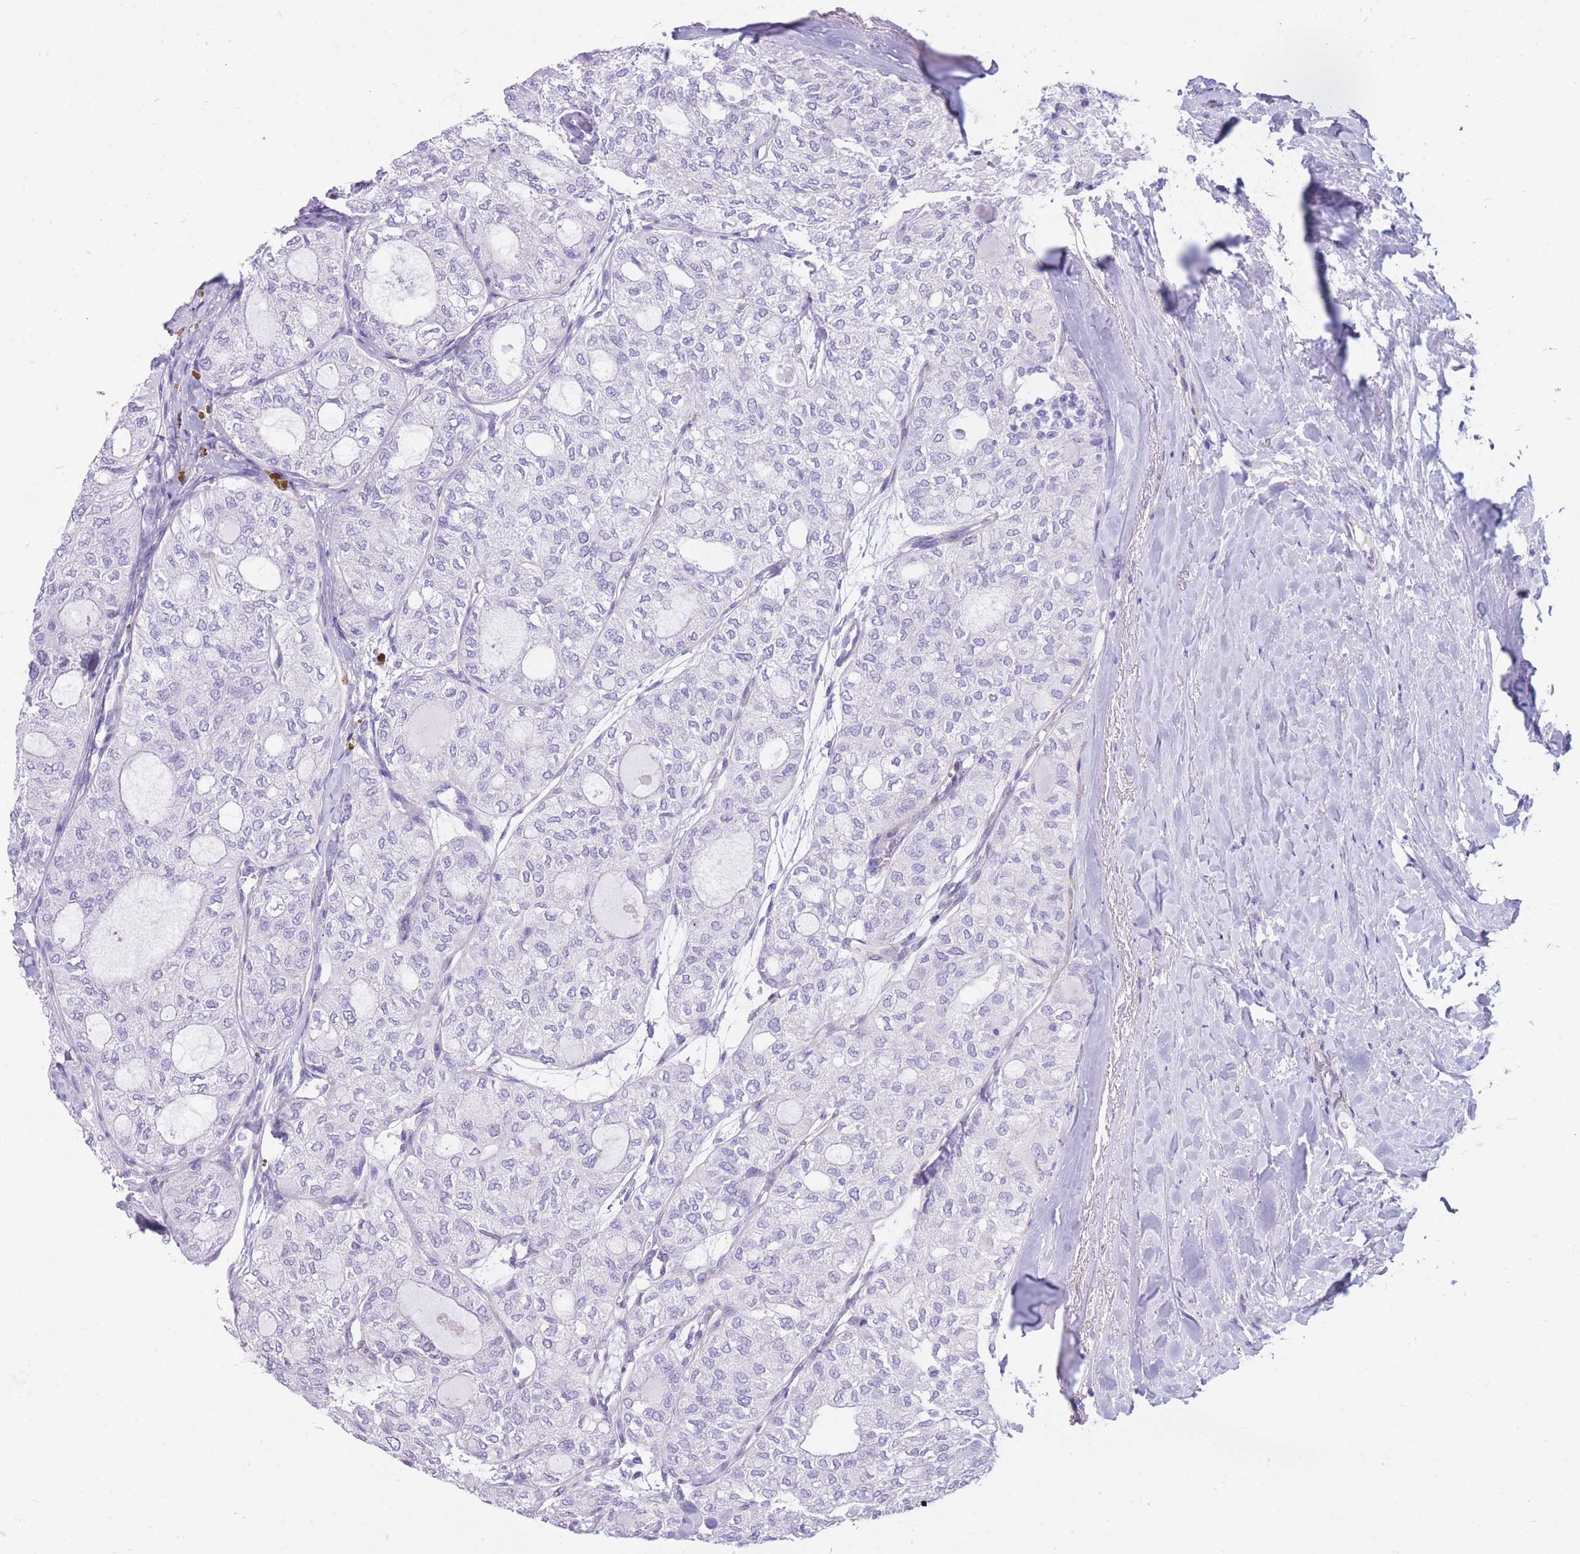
{"staining": {"intensity": "negative", "quantity": "none", "location": "none"}, "tissue": "thyroid cancer", "cell_type": "Tumor cells", "image_type": "cancer", "snomed": [{"axis": "morphology", "description": "Follicular adenoma carcinoma, NOS"}, {"axis": "topography", "description": "Thyroid gland"}], "caption": "This is a micrograph of IHC staining of follicular adenoma carcinoma (thyroid), which shows no expression in tumor cells. The staining was performed using DAB (3,3'-diaminobenzidine) to visualize the protein expression in brown, while the nuclei were stained in blue with hematoxylin (Magnification: 20x).", "gene": "MTSS2", "patient": {"sex": "male", "age": 75}}